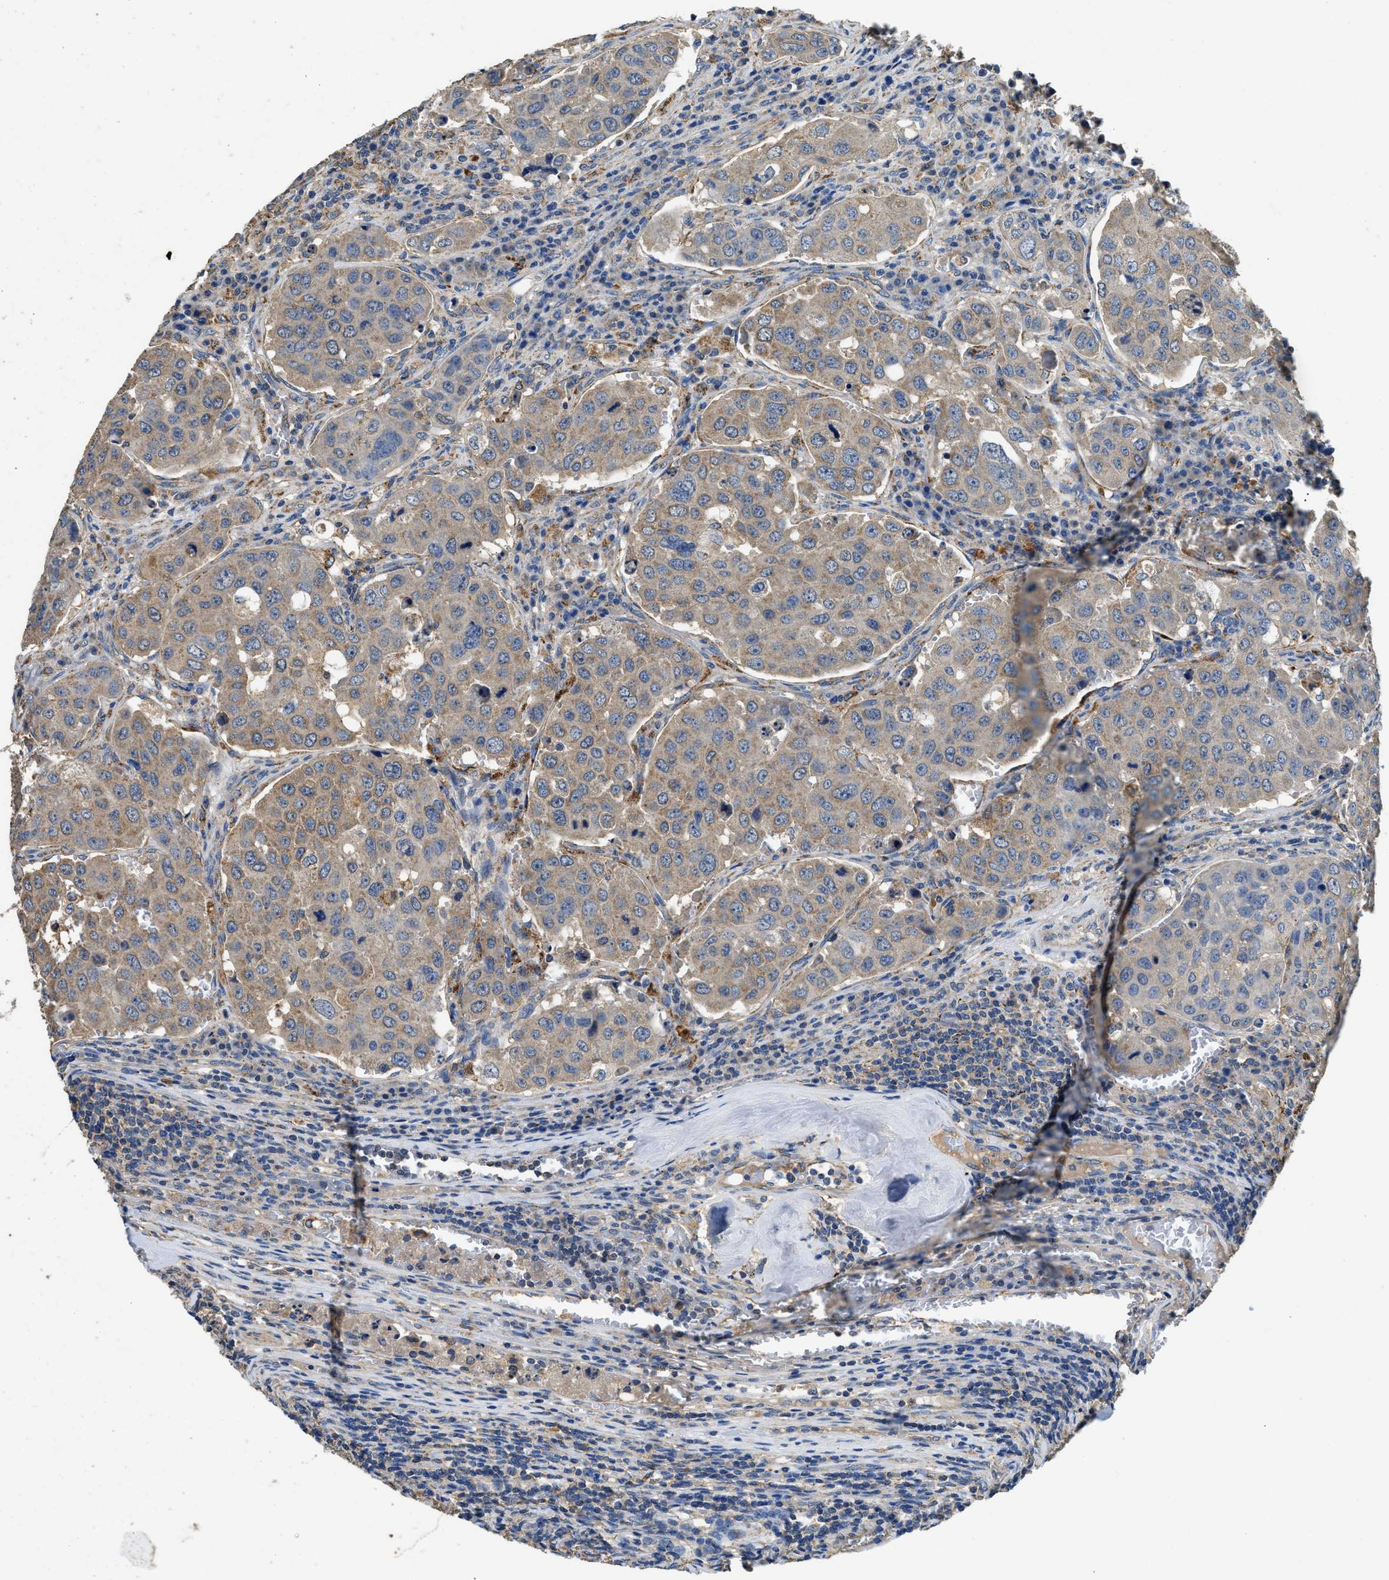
{"staining": {"intensity": "weak", "quantity": ">75%", "location": "cytoplasmic/membranous"}, "tissue": "urothelial cancer", "cell_type": "Tumor cells", "image_type": "cancer", "snomed": [{"axis": "morphology", "description": "Urothelial carcinoma, High grade"}, {"axis": "topography", "description": "Lymph node"}, {"axis": "topography", "description": "Urinary bladder"}], "caption": "About >75% of tumor cells in human urothelial carcinoma (high-grade) reveal weak cytoplasmic/membranous protein staining as visualized by brown immunohistochemical staining.", "gene": "CDK15", "patient": {"sex": "male", "age": 51}}